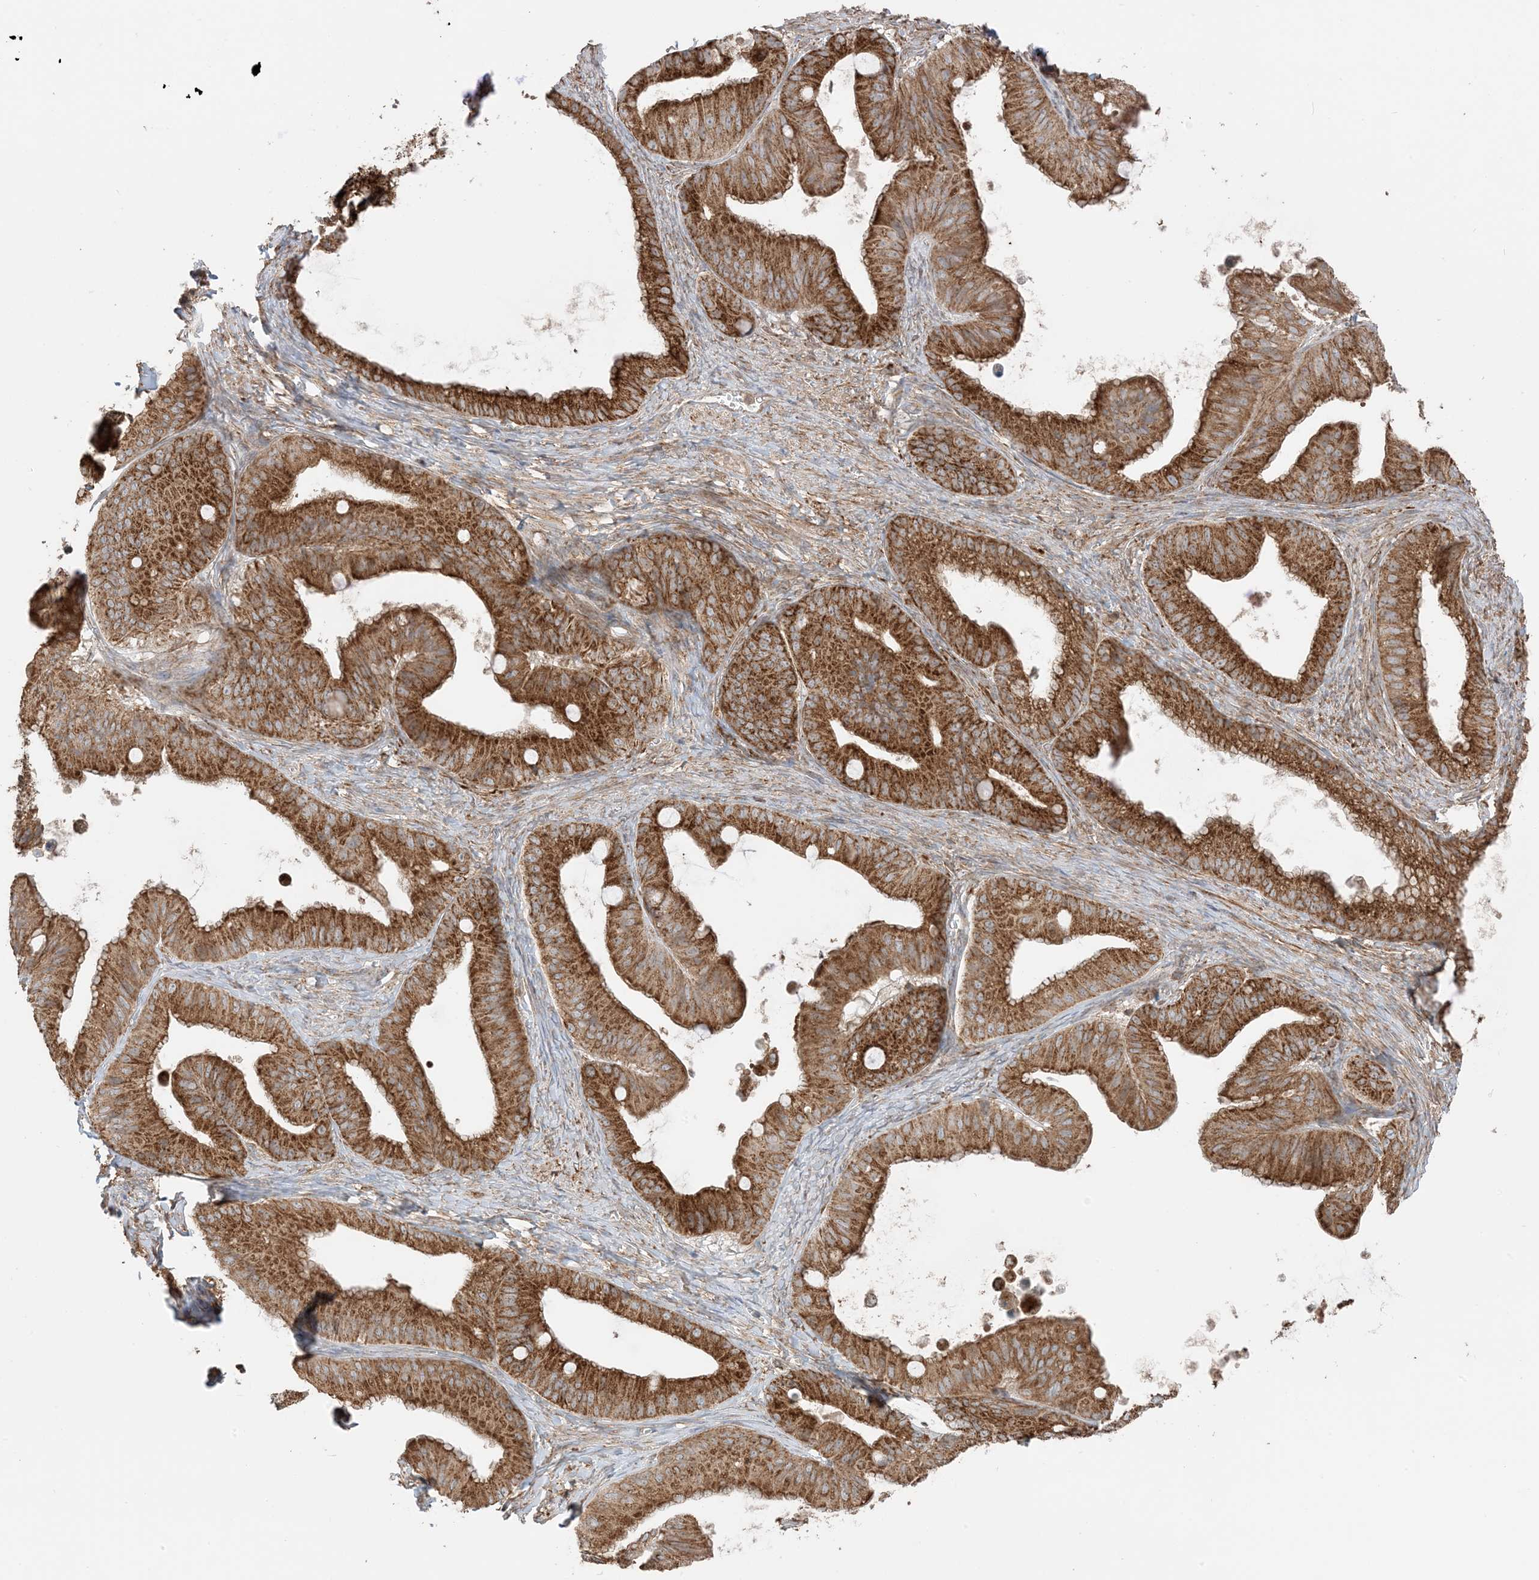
{"staining": {"intensity": "strong", "quantity": ">75%", "location": "cytoplasmic/membranous"}, "tissue": "ovarian cancer", "cell_type": "Tumor cells", "image_type": "cancer", "snomed": [{"axis": "morphology", "description": "Cystadenocarcinoma, mucinous, NOS"}, {"axis": "topography", "description": "Ovary"}], "caption": "Protein staining of ovarian cancer tissue displays strong cytoplasmic/membranous positivity in about >75% of tumor cells.", "gene": "N4BP3", "patient": {"sex": "female", "age": 71}}